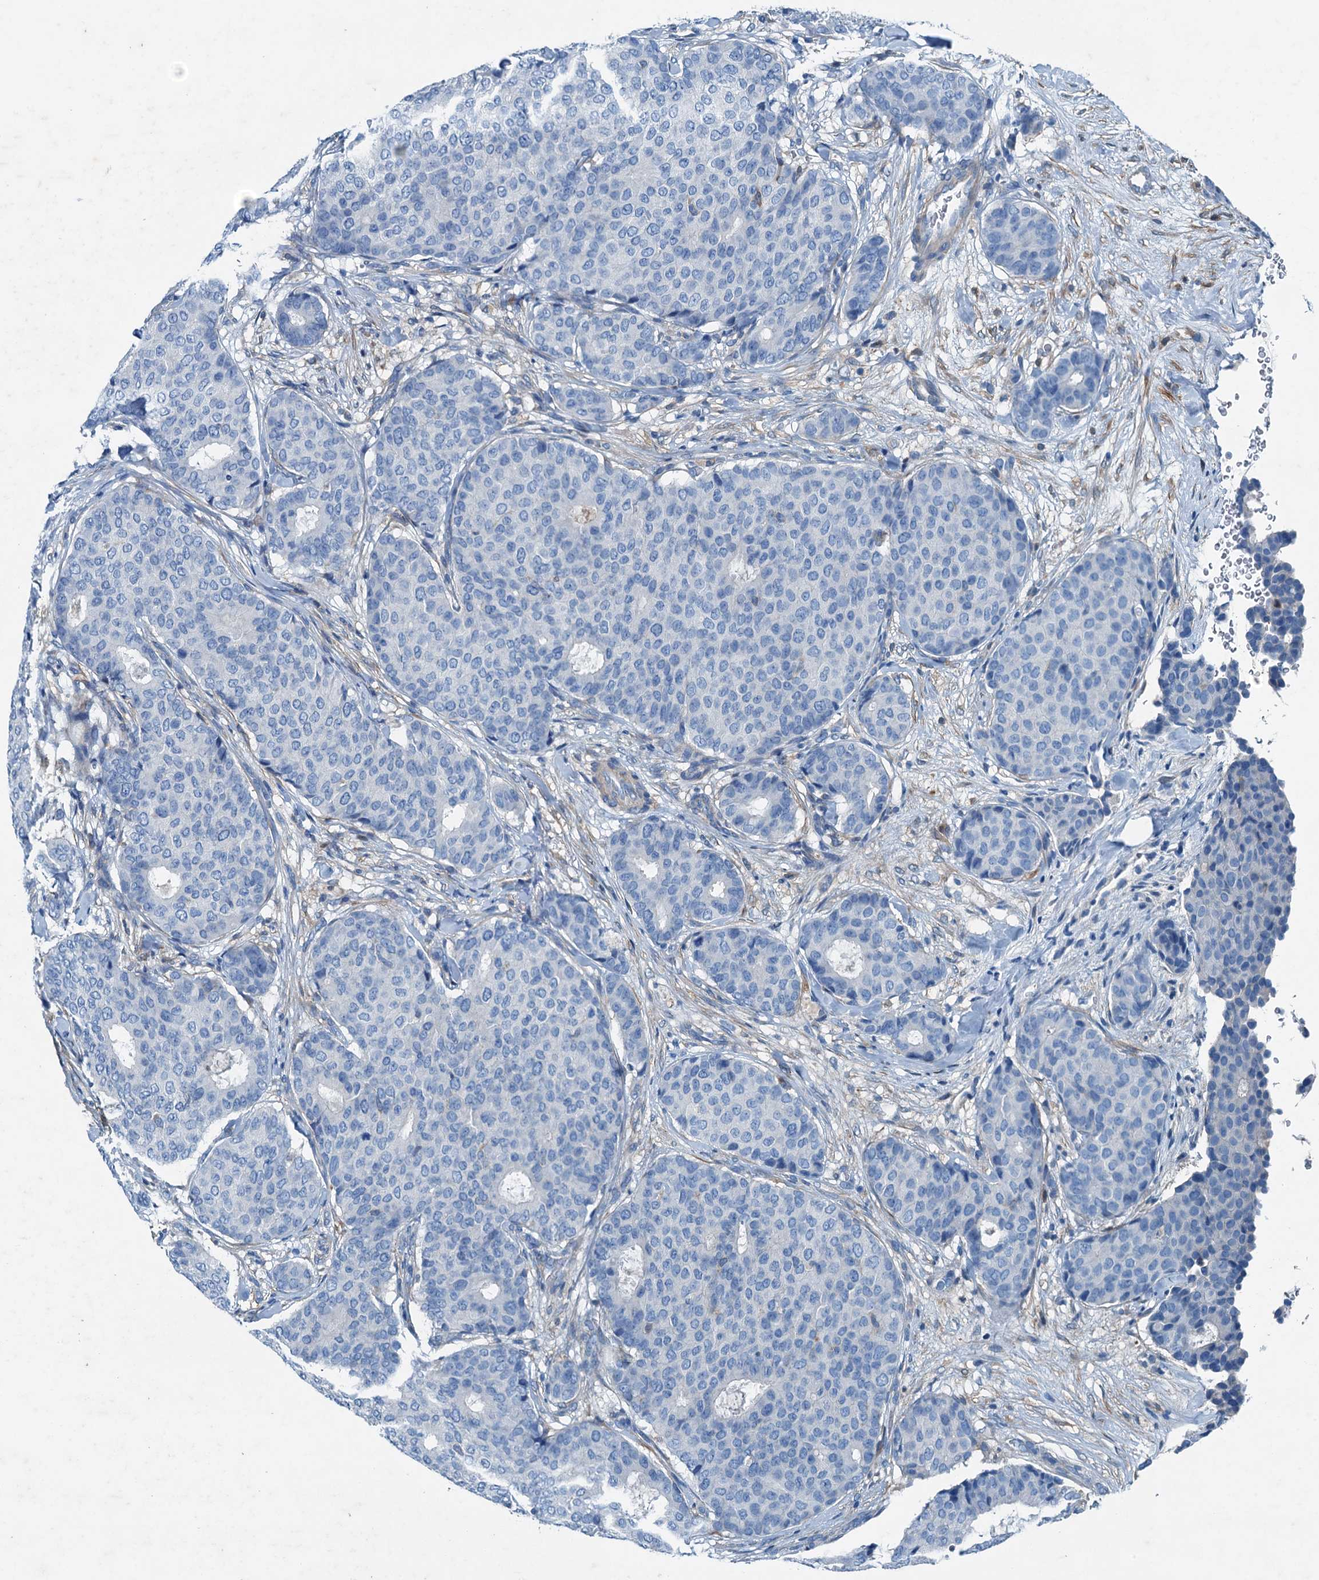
{"staining": {"intensity": "negative", "quantity": "none", "location": "none"}, "tissue": "breast cancer", "cell_type": "Tumor cells", "image_type": "cancer", "snomed": [{"axis": "morphology", "description": "Duct carcinoma"}, {"axis": "topography", "description": "Breast"}], "caption": "Image shows no protein positivity in tumor cells of breast infiltrating ductal carcinoma tissue.", "gene": "RAB3IL1", "patient": {"sex": "female", "age": 75}}